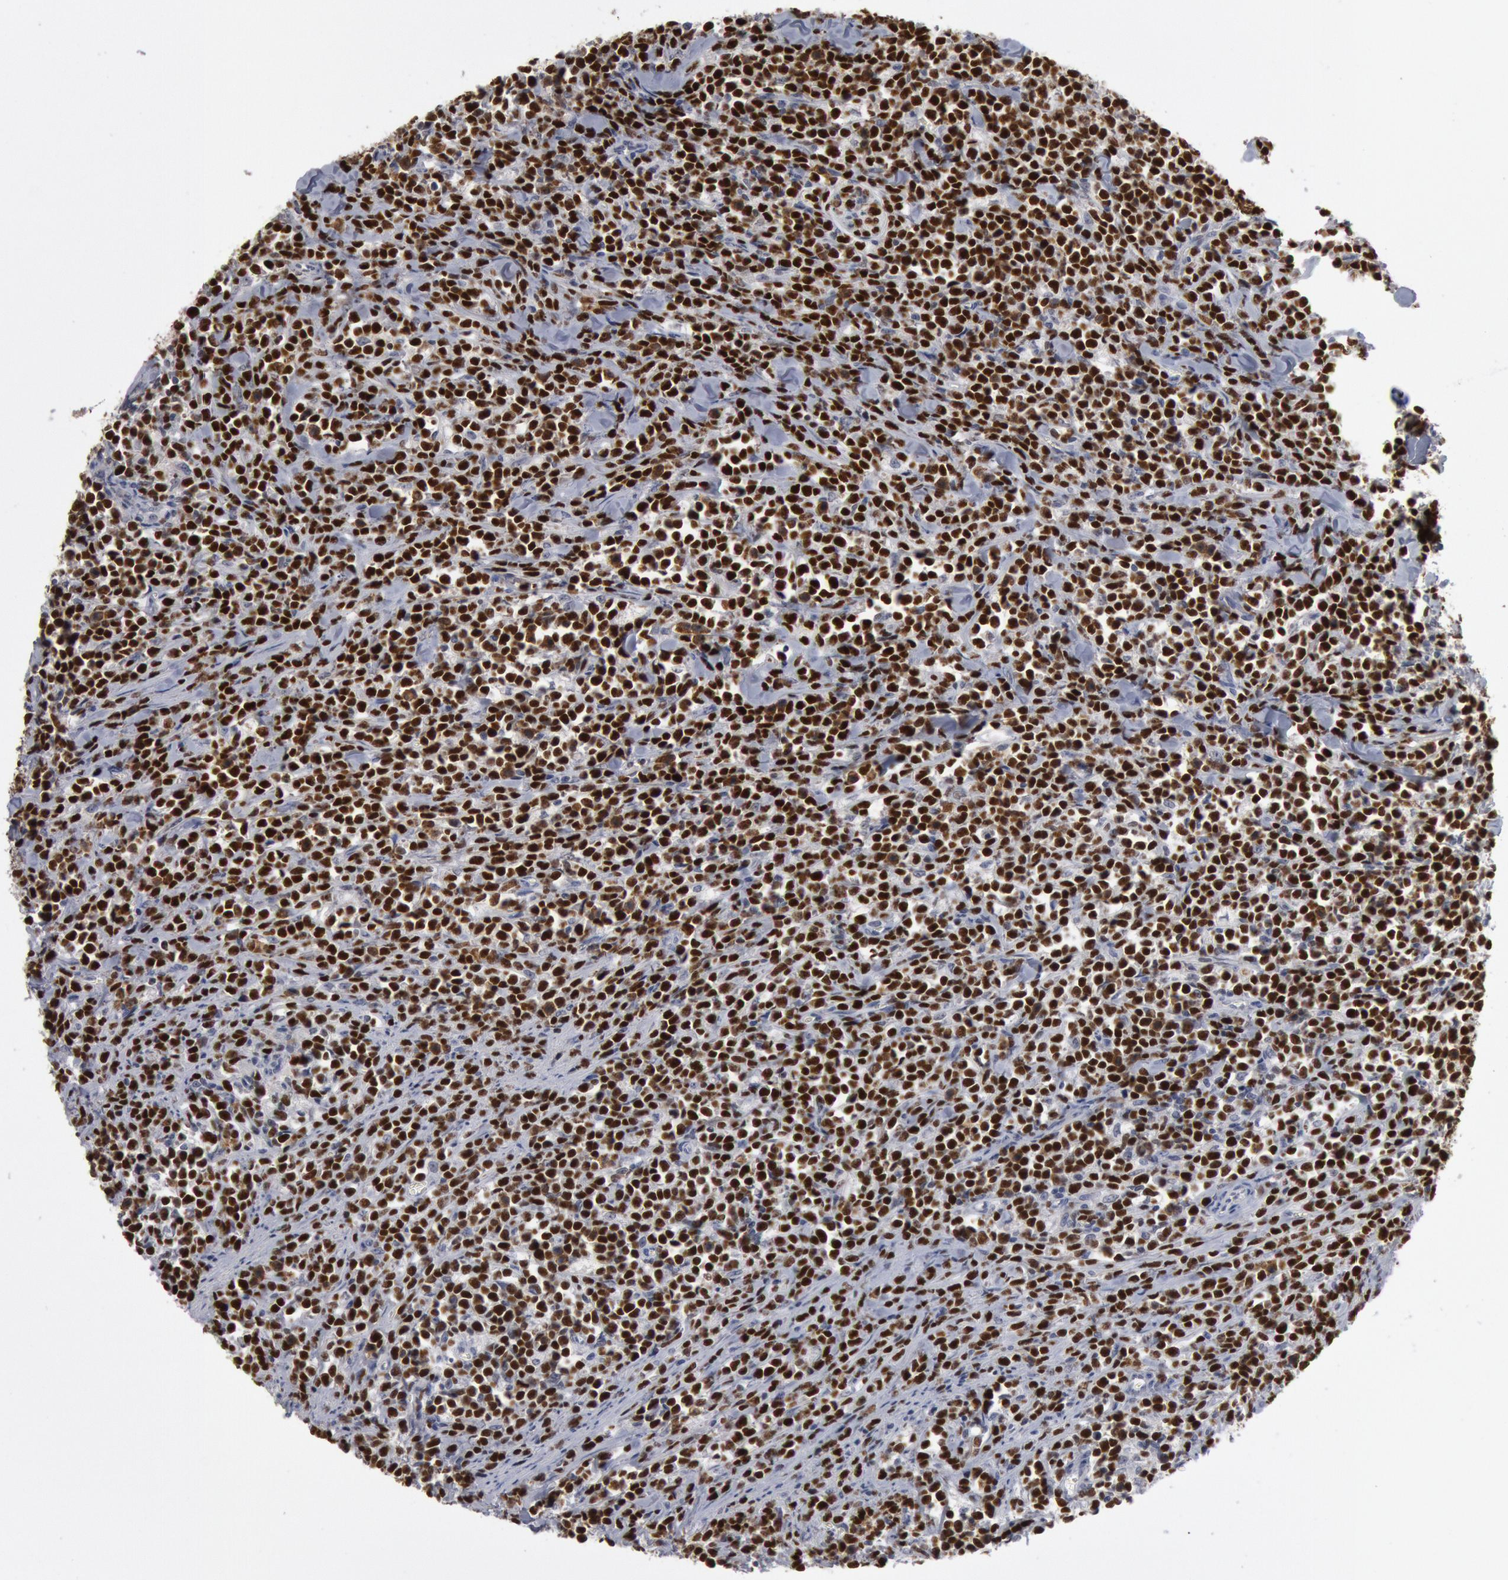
{"staining": {"intensity": "strong", "quantity": ">75%", "location": "nuclear"}, "tissue": "lymphoma", "cell_type": "Tumor cells", "image_type": "cancer", "snomed": [{"axis": "morphology", "description": "Malignant lymphoma, non-Hodgkin's type, High grade"}, {"axis": "topography", "description": "Small intestine"}, {"axis": "topography", "description": "Colon"}], "caption": "Protein expression analysis of human lymphoma reveals strong nuclear positivity in about >75% of tumor cells.", "gene": "WDHD1", "patient": {"sex": "male", "age": 8}}